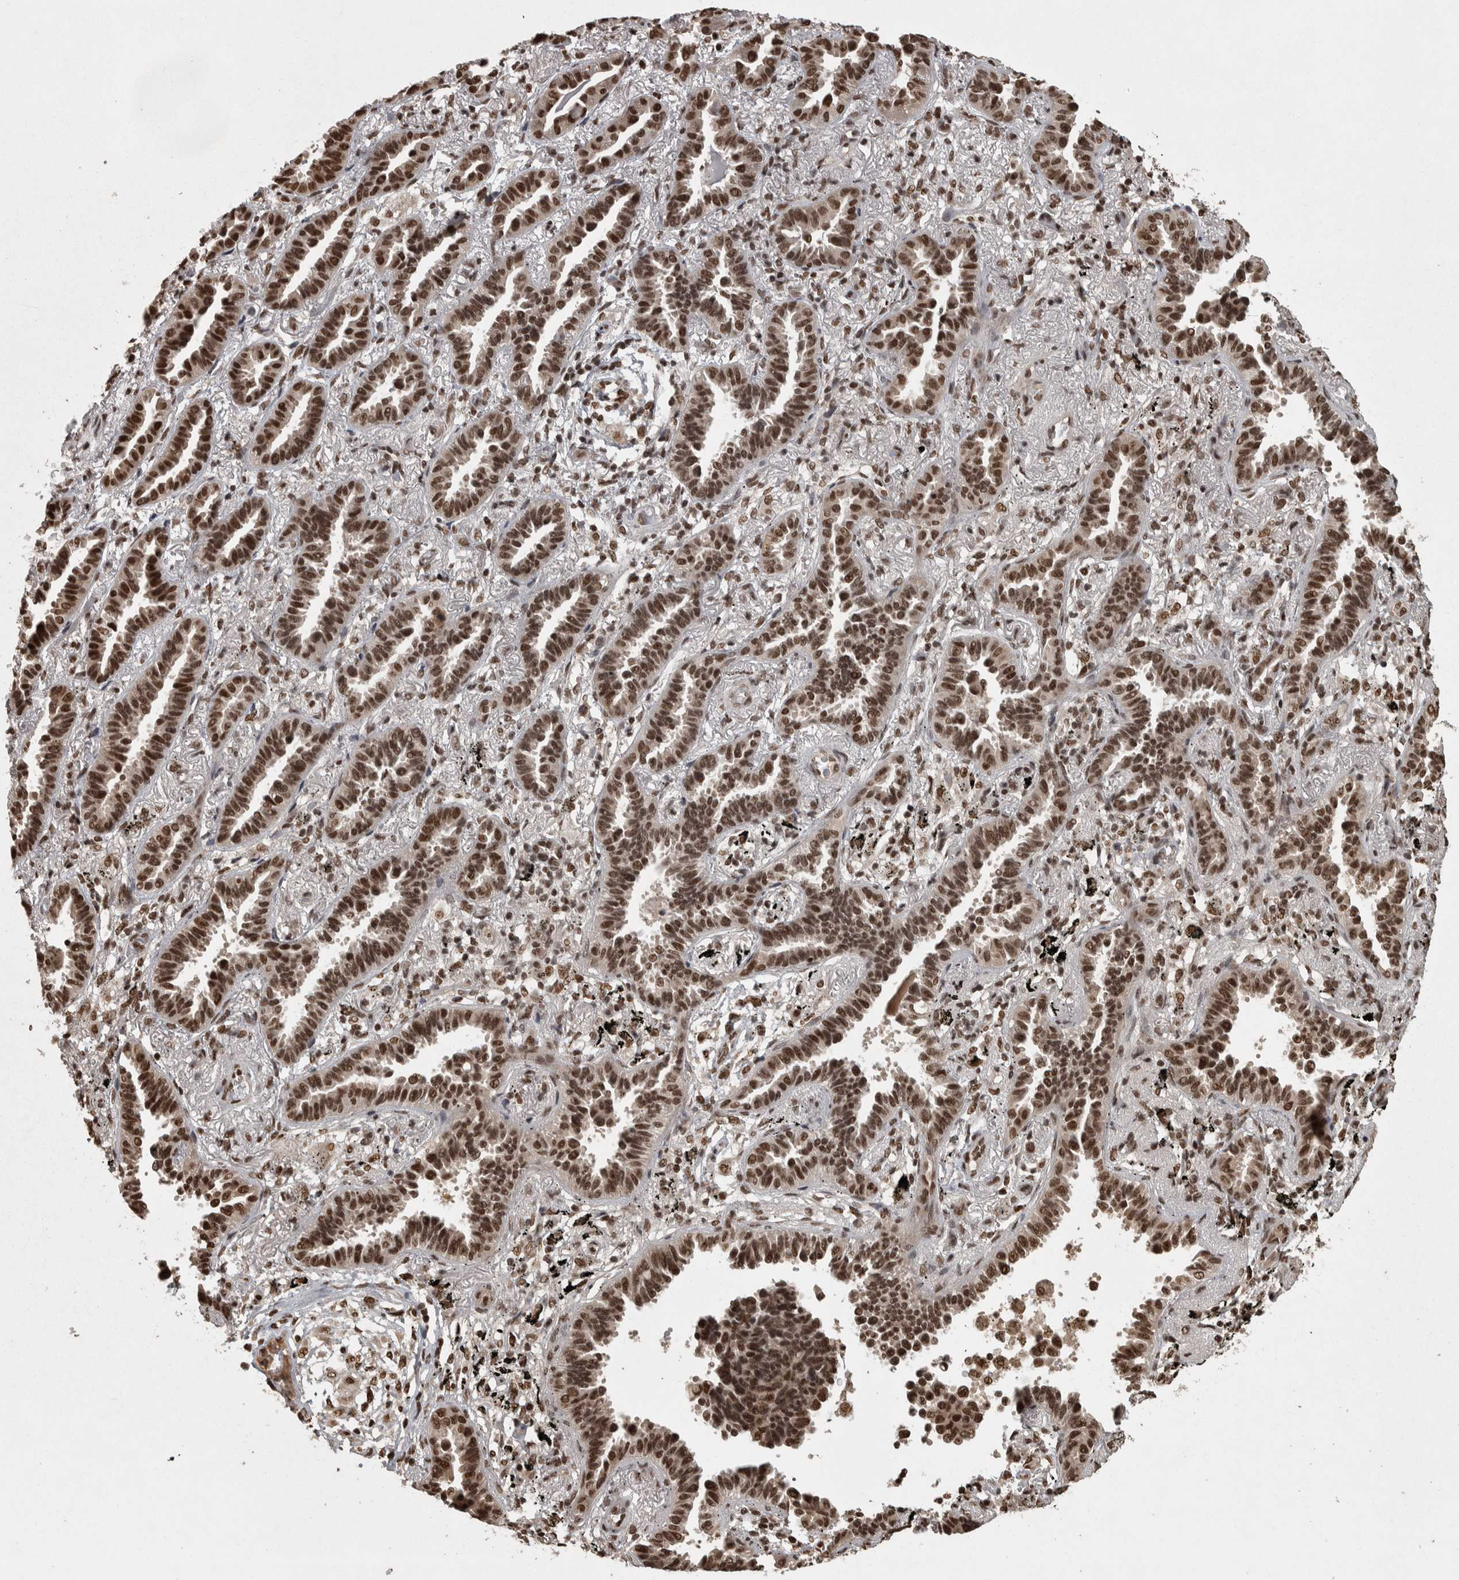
{"staining": {"intensity": "strong", "quantity": ">75%", "location": "nuclear"}, "tissue": "lung cancer", "cell_type": "Tumor cells", "image_type": "cancer", "snomed": [{"axis": "morphology", "description": "Adenocarcinoma, NOS"}, {"axis": "topography", "description": "Lung"}], "caption": "Lung adenocarcinoma was stained to show a protein in brown. There is high levels of strong nuclear staining in about >75% of tumor cells.", "gene": "ZFHX4", "patient": {"sex": "male", "age": 59}}